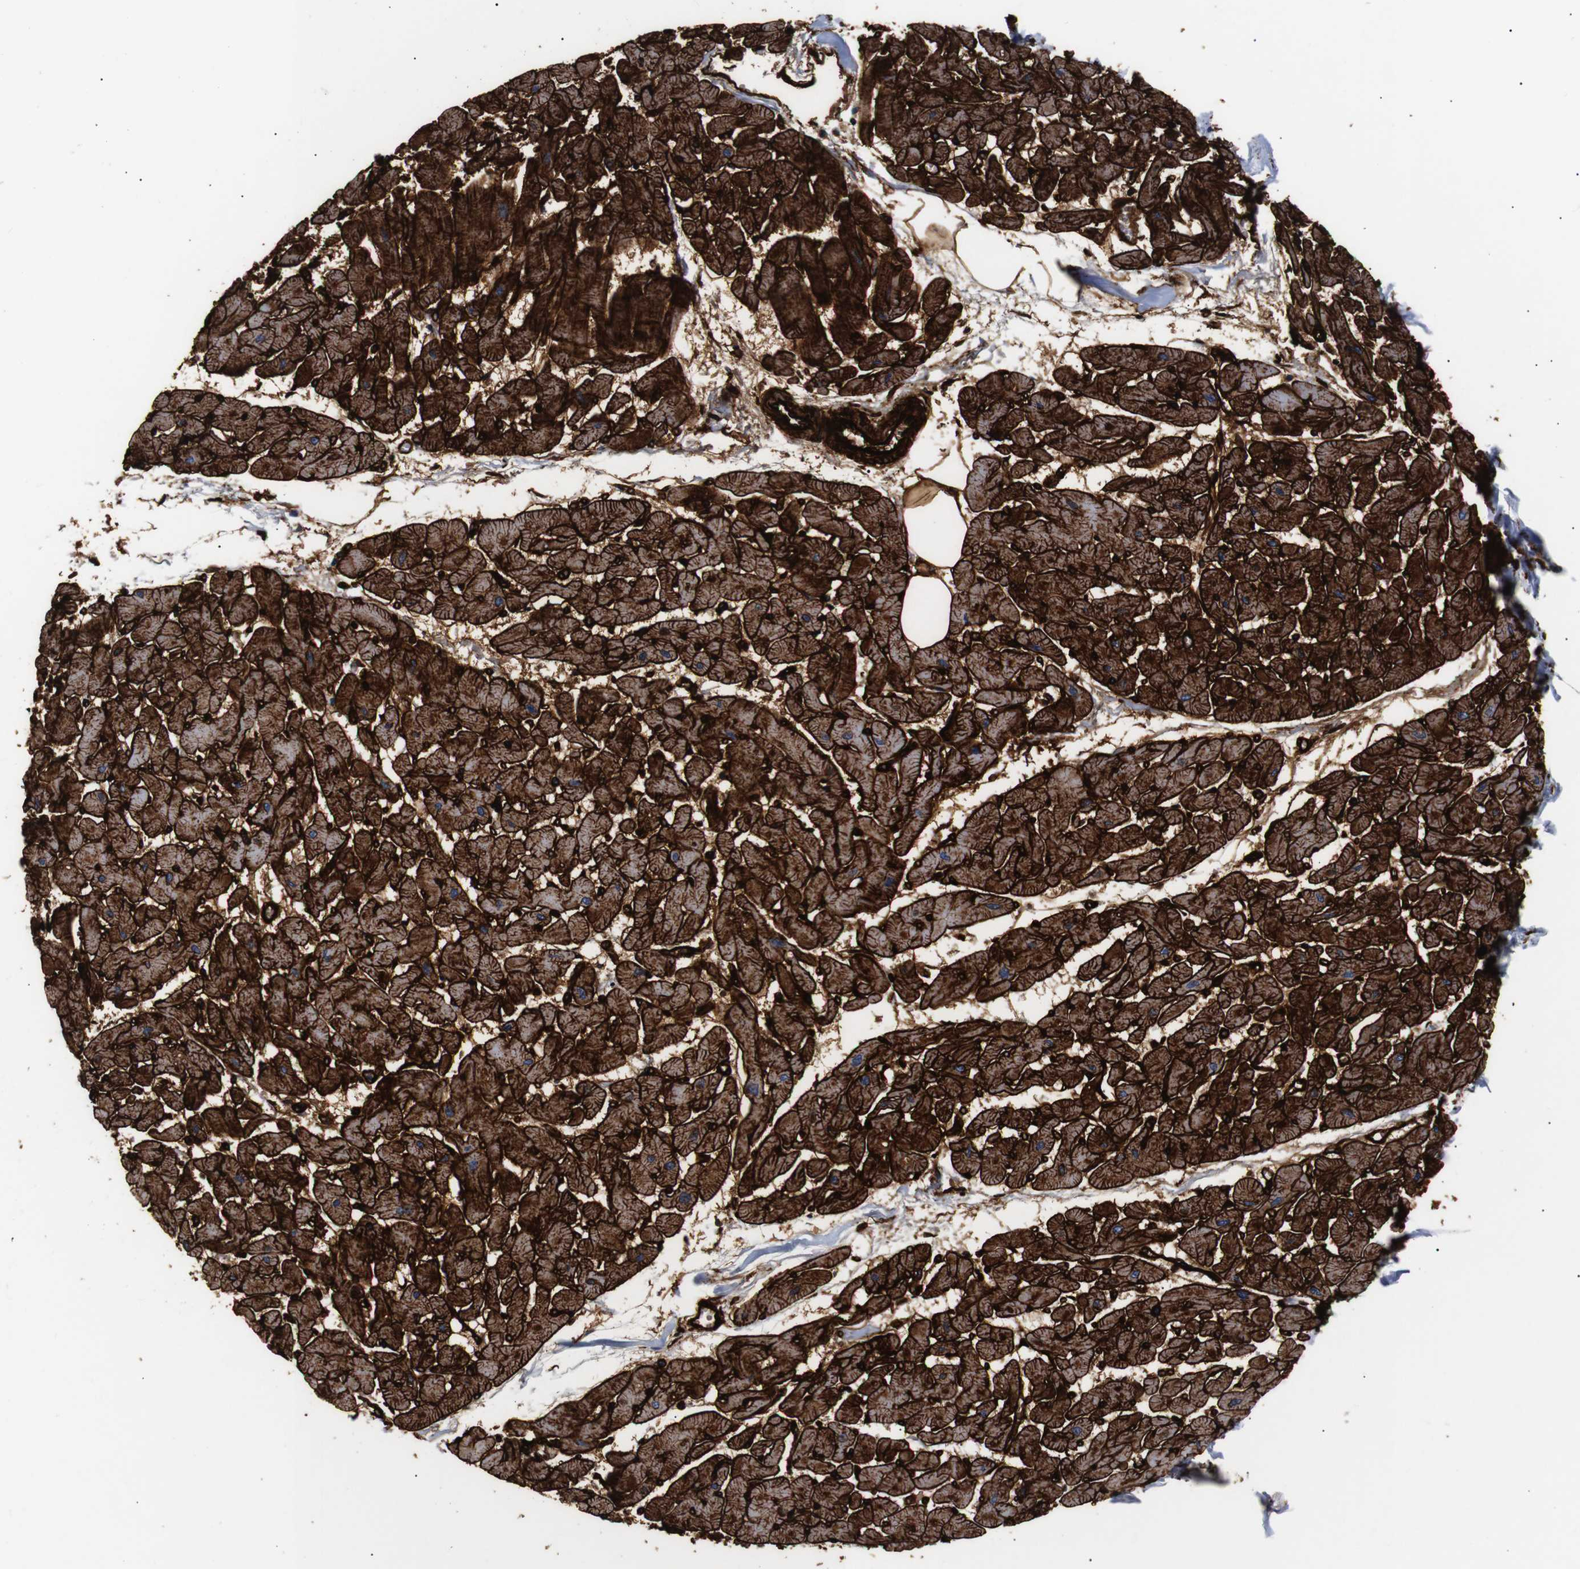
{"staining": {"intensity": "strong", "quantity": ">75%", "location": "cytoplasmic/membranous"}, "tissue": "heart muscle", "cell_type": "Cardiomyocytes", "image_type": "normal", "snomed": [{"axis": "morphology", "description": "Normal tissue, NOS"}, {"axis": "topography", "description": "Heart"}], "caption": "IHC of normal human heart muscle displays high levels of strong cytoplasmic/membranous positivity in approximately >75% of cardiomyocytes. The staining is performed using DAB (3,3'-diaminobenzidine) brown chromogen to label protein expression. The nuclei are counter-stained blue using hematoxylin.", "gene": "CAV2", "patient": {"sex": "female", "age": 19}}